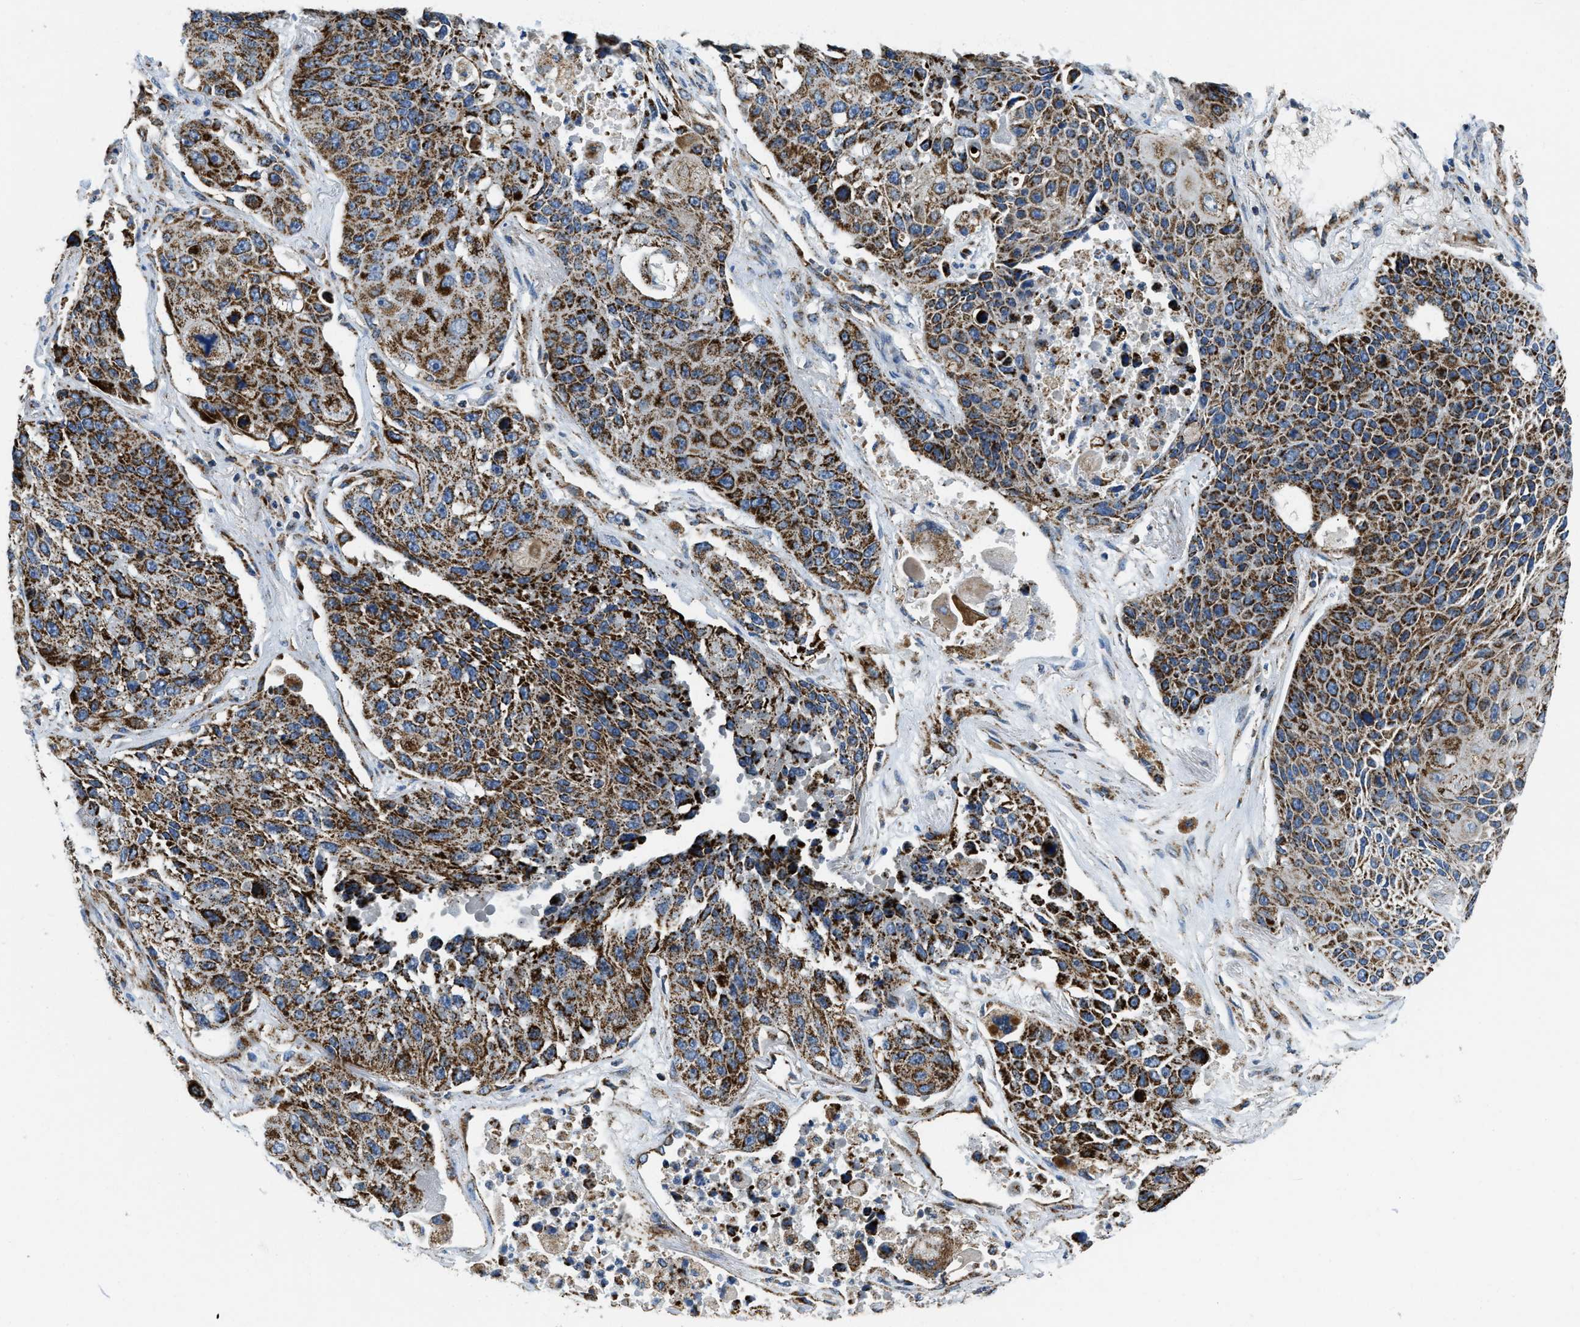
{"staining": {"intensity": "strong", "quantity": ">75%", "location": "cytoplasmic/membranous"}, "tissue": "lung cancer", "cell_type": "Tumor cells", "image_type": "cancer", "snomed": [{"axis": "morphology", "description": "Squamous cell carcinoma, NOS"}, {"axis": "topography", "description": "Lung"}], "caption": "Protein analysis of lung cancer tissue exhibits strong cytoplasmic/membranous expression in about >75% of tumor cells. (IHC, brightfield microscopy, high magnification).", "gene": "STK33", "patient": {"sex": "male", "age": 61}}